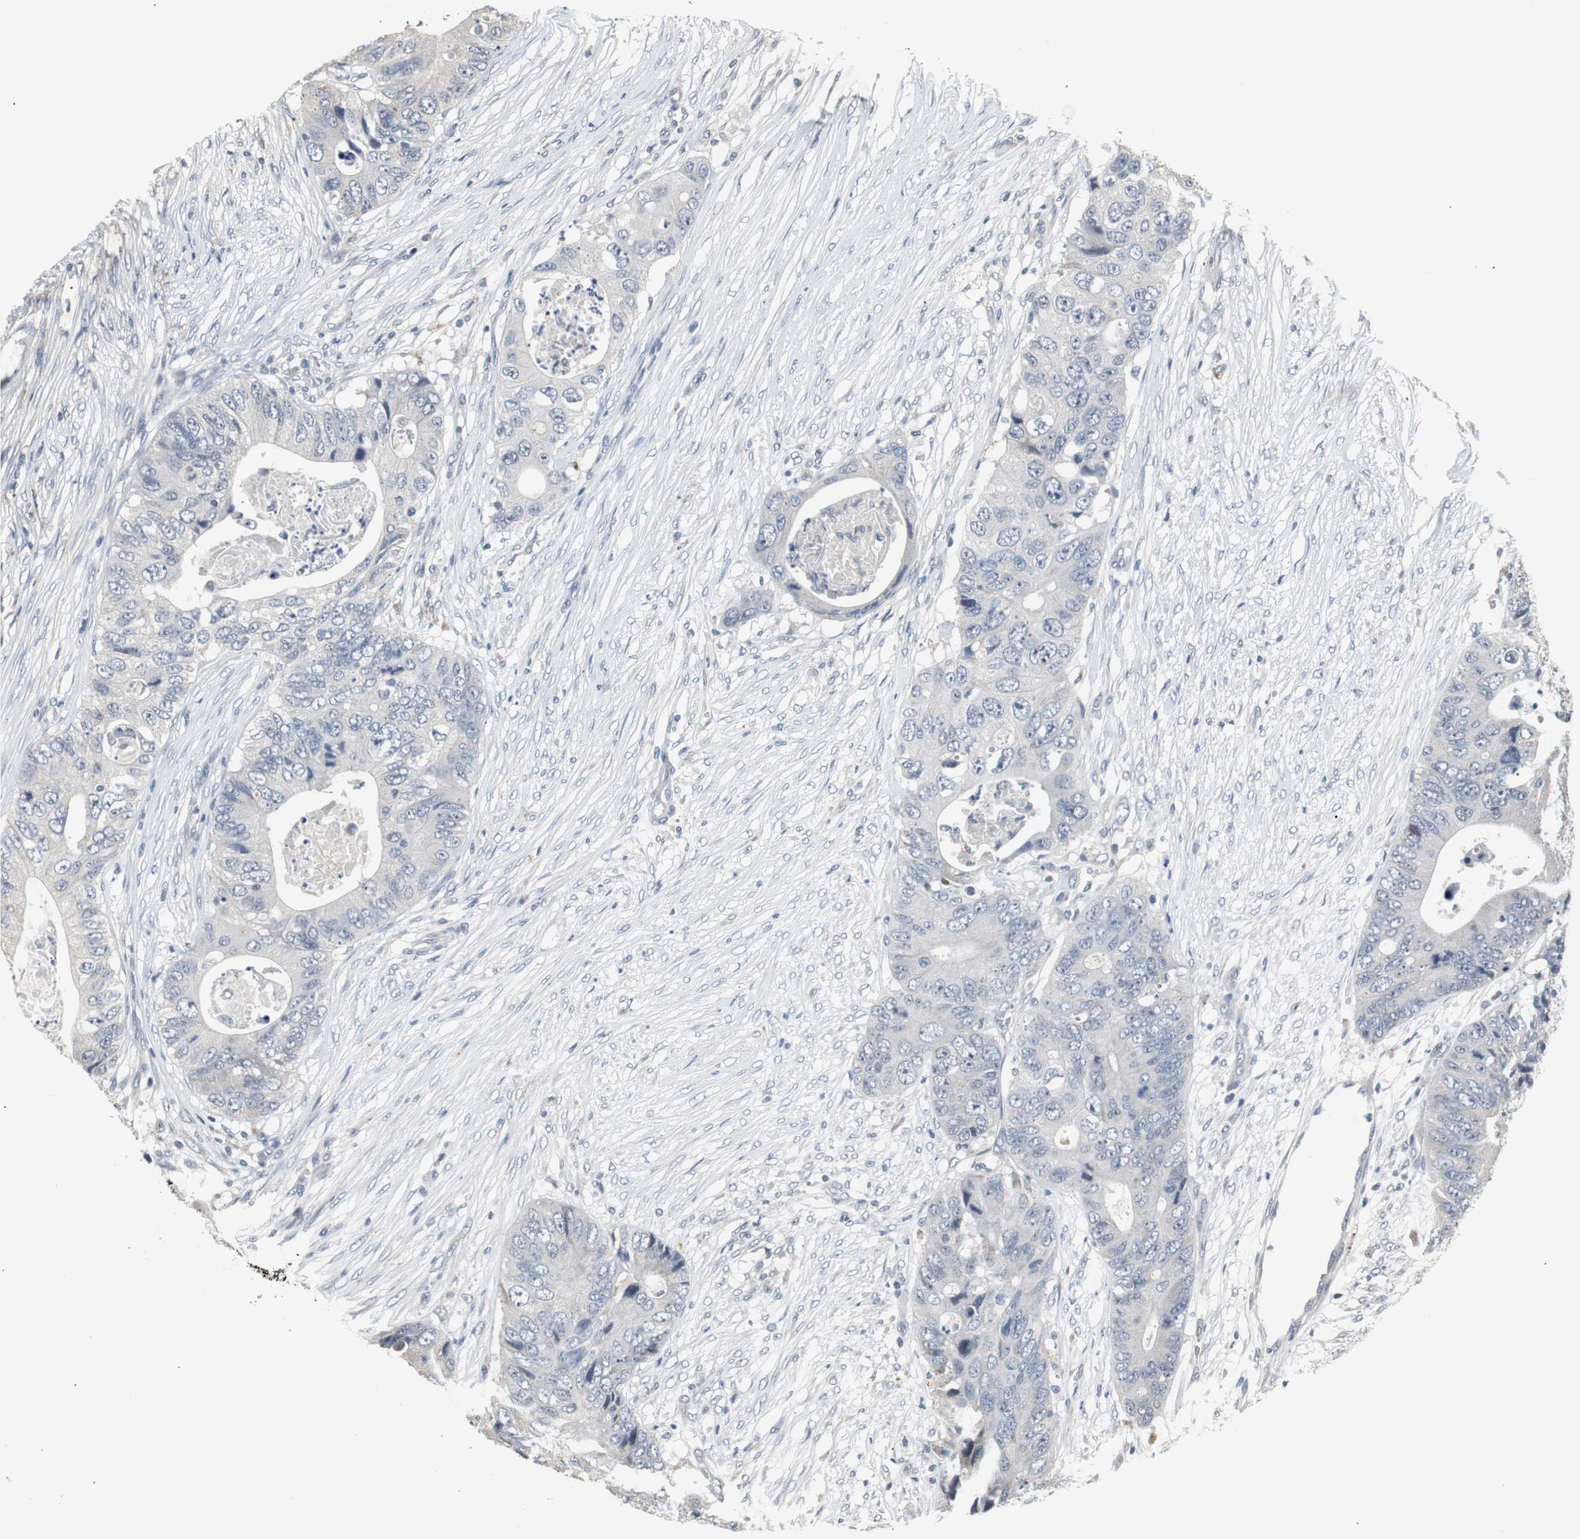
{"staining": {"intensity": "negative", "quantity": "none", "location": "none"}, "tissue": "colorectal cancer", "cell_type": "Tumor cells", "image_type": "cancer", "snomed": [{"axis": "morphology", "description": "Adenocarcinoma, NOS"}, {"axis": "topography", "description": "Colon"}], "caption": "A micrograph of colorectal adenocarcinoma stained for a protein exhibits no brown staining in tumor cells. (Immunohistochemistry (ihc), brightfield microscopy, high magnification).", "gene": "PCYT1B", "patient": {"sex": "male", "age": 71}}